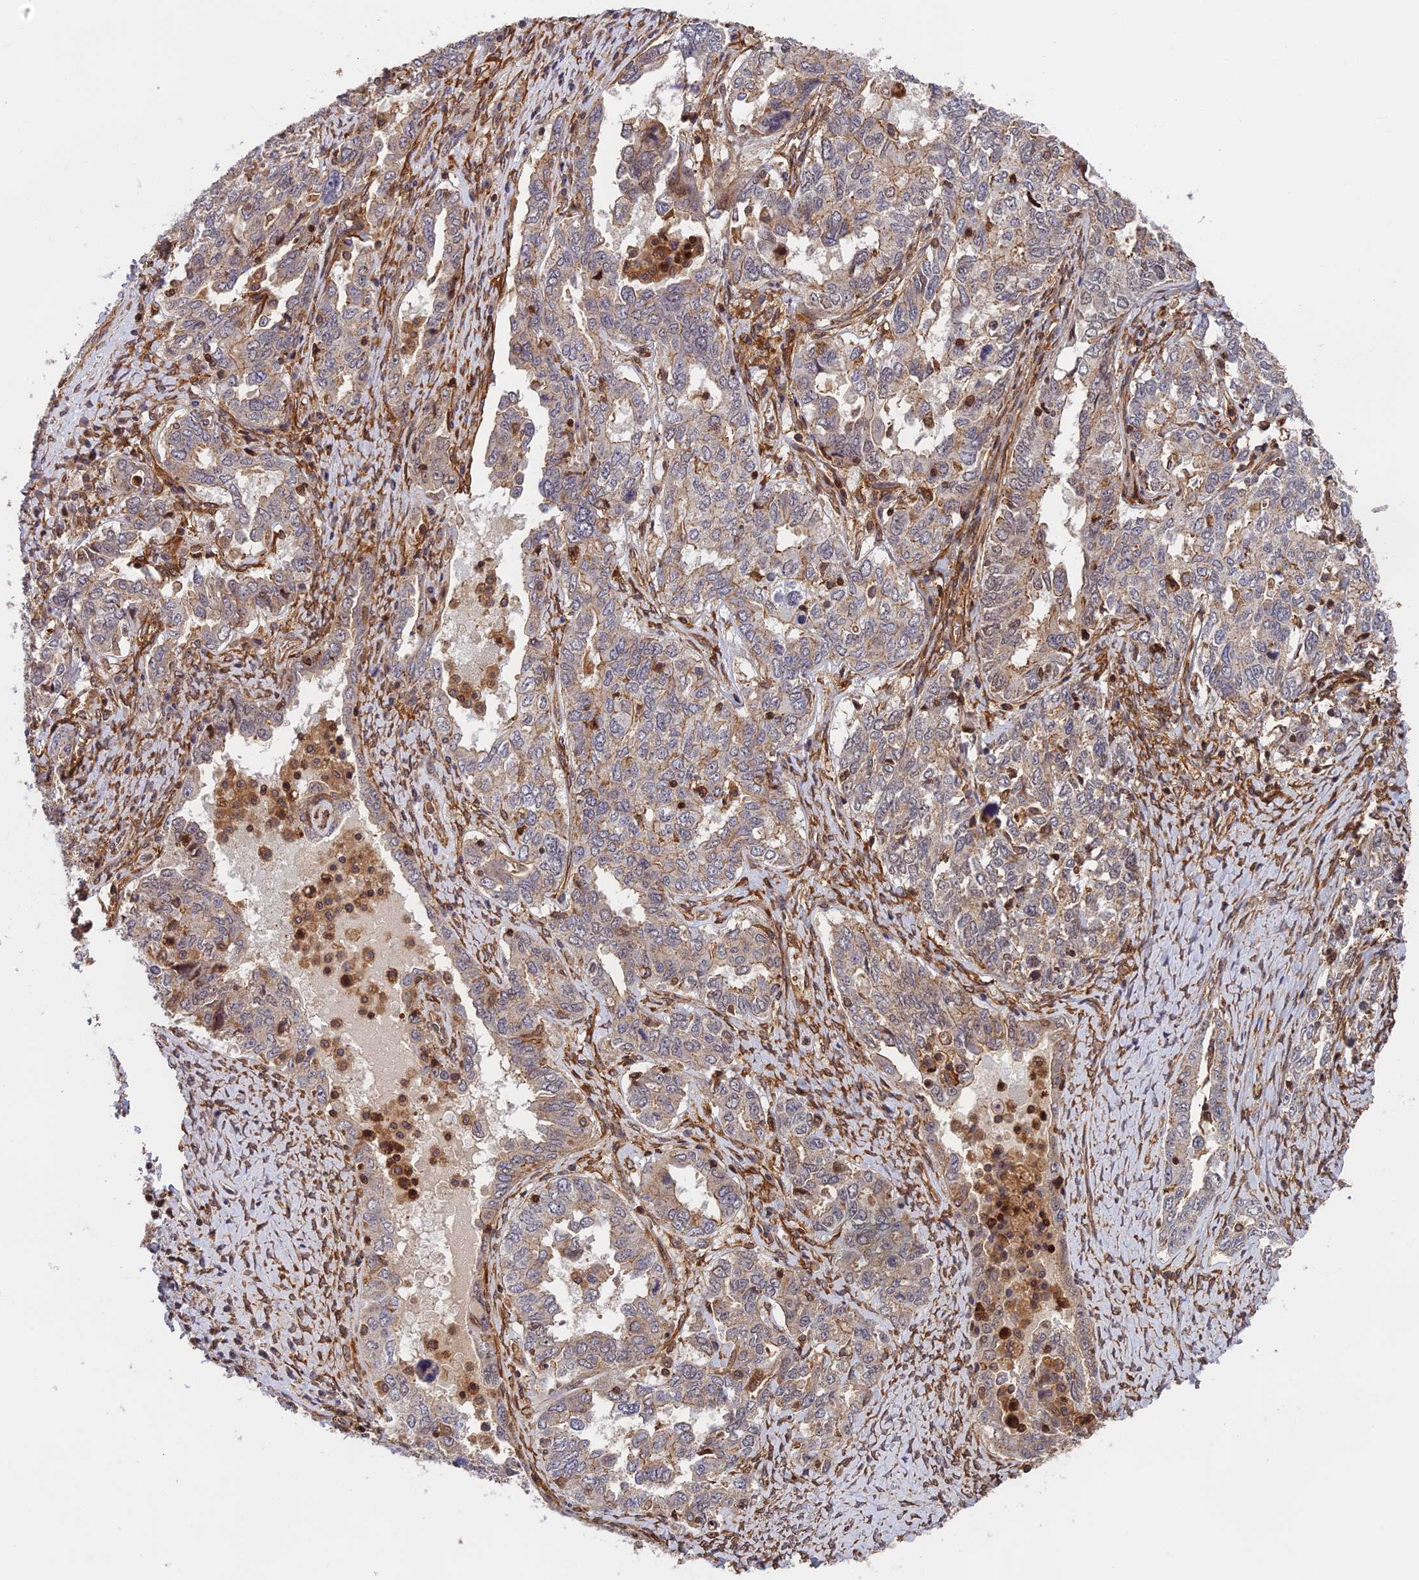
{"staining": {"intensity": "negative", "quantity": "none", "location": "none"}, "tissue": "ovarian cancer", "cell_type": "Tumor cells", "image_type": "cancer", "snomed": [{"axis": "morphology", "description": "Carcinoma, endometroid"}, {"axis": "topography", "description": "Ovary"}], "caption": "Immunohistochemical staining of endometroid carcinoma (ovarian) demonstrates no significant expression in tumor cells. Brightfield microscopy of immunohistochemistry (IHC) stained with DAB (3,3'-diaminobenzidine) (brown) and hematoxylin (blue), captured at high magnification.", "gene": "OSBPL1A", "patient": {"sex": "female", "age": 62}}